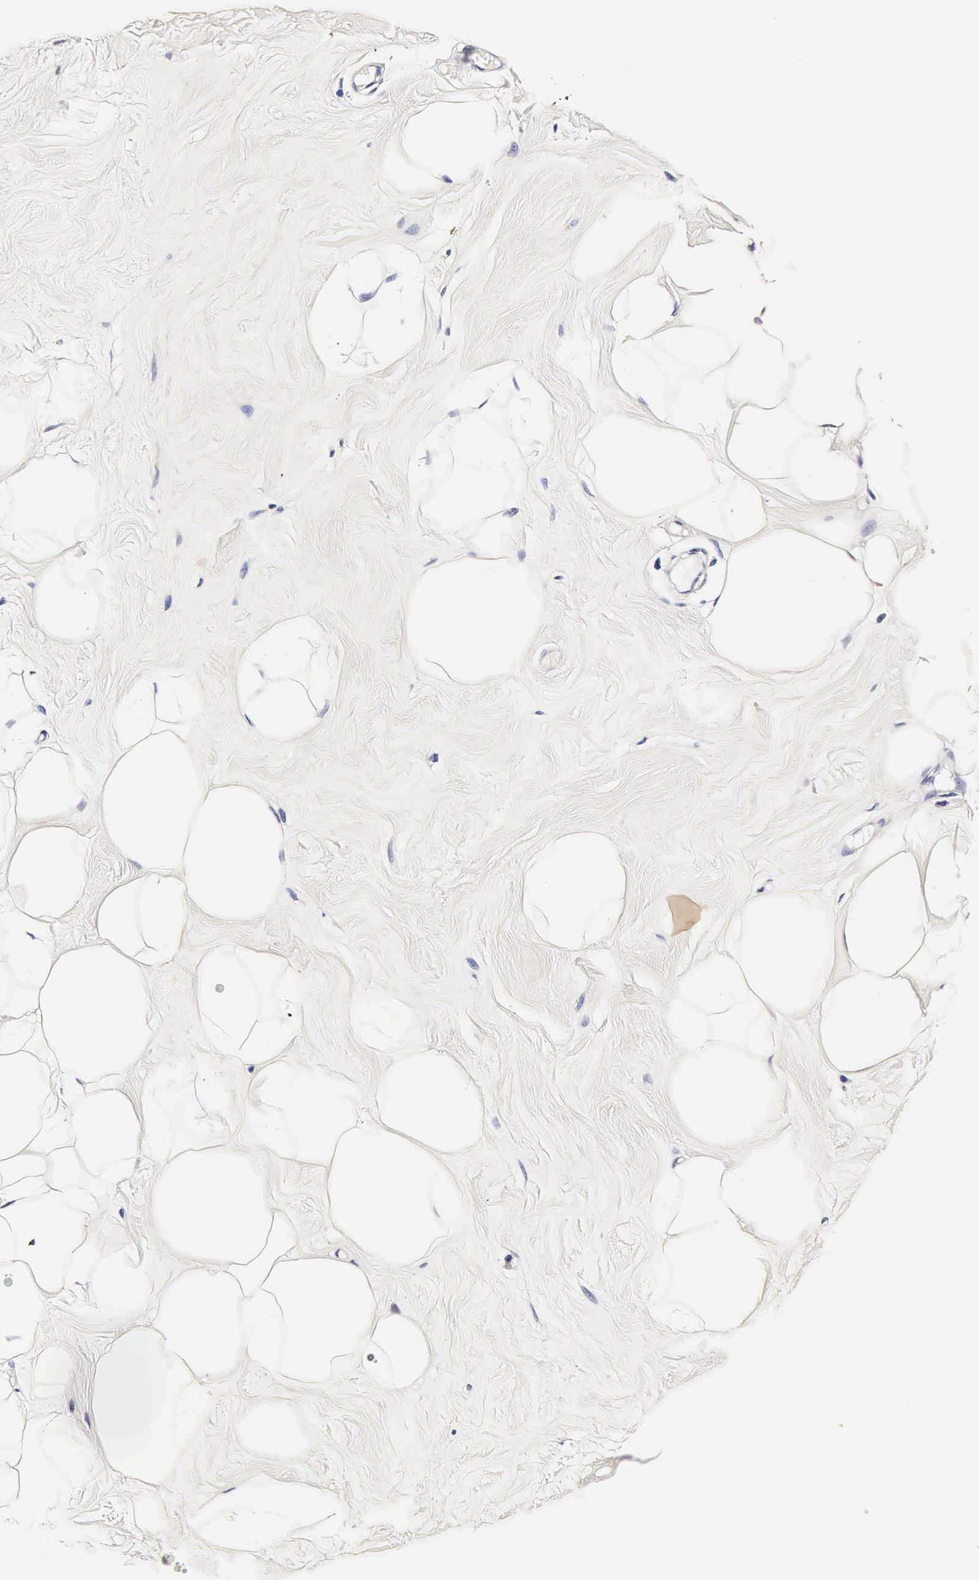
{"staining": {"intensity": "moderate", "quantity": ">75%", "location": "cytoplasmic/membranous,nuclear"}, "tissue": "adipose tissue", "cell_type": "Adipocytes", "image_type": "normal", "snomed": [{"axis": "morphology", "description": "Normal tissue, NOS"}, {"axis": "topography", "description": "Breast"}], "caption": "Moderate cytoplasmic/membranous,nuclear expression is seen in about >75% of adipocytes in benign adipose tissue.", "gene": "TECPR2", "patient": {"sex": "female", "age": 44}}